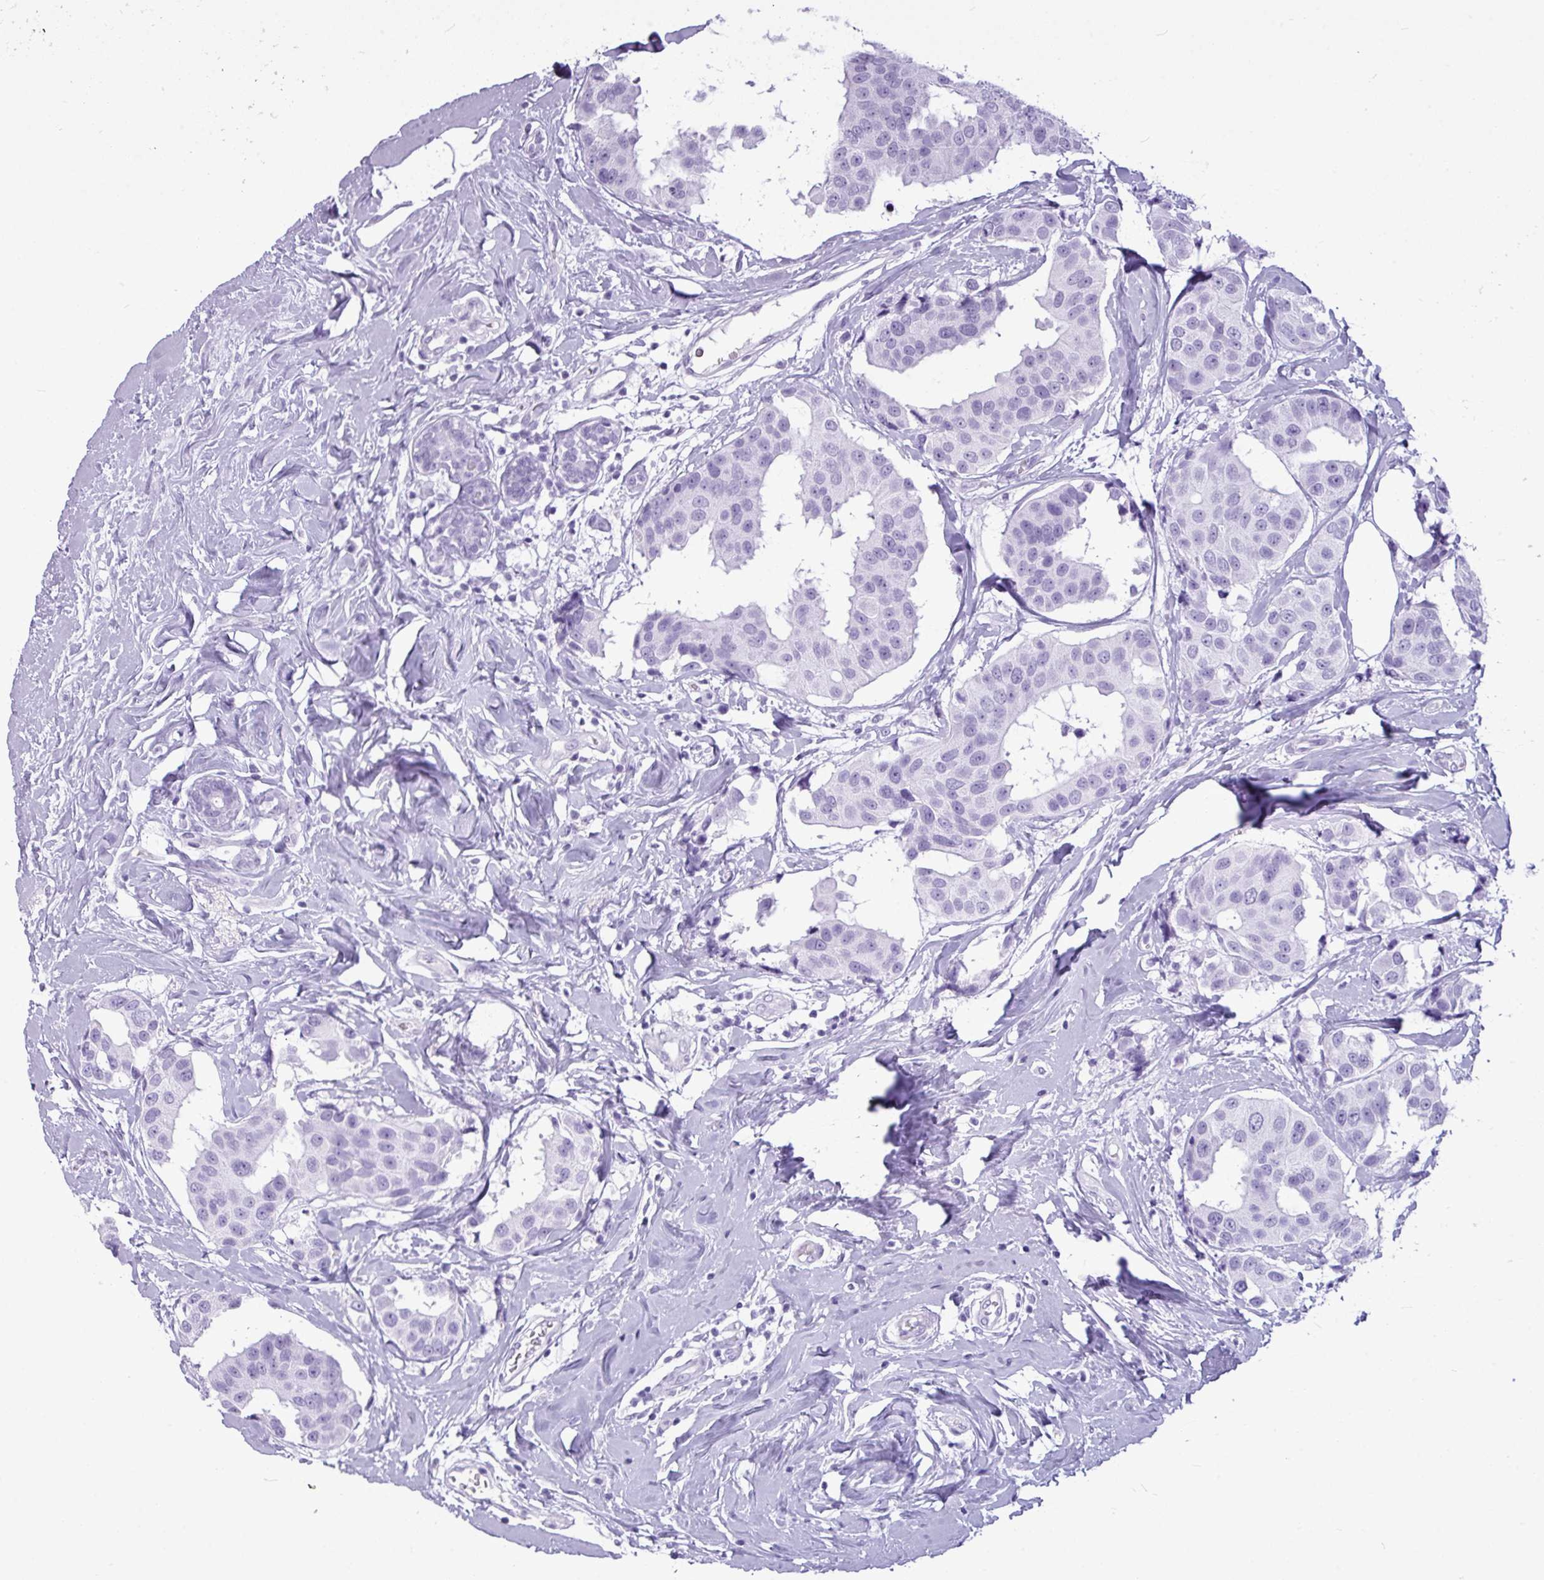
{"staining": {"intensity": "negative", "quantity": "none", "location": "none"}, "tissue": "breast cancer", "cell_type": "Tumor cells", "image_type": "cancer", "snomed": [{"axis": "morphology", "description": "Normal tissue, NOS"}, {"axis": "morphology", "description": "Duct carcinoma"}, {"axis": "topography", "description": "Breast"}], "caption": "Human breast cancer stained for a protein using IHC exhibits no positivity in tumor cells.", "gene": "AMY1B", "patient": {"sex": "female", "age": 39}}